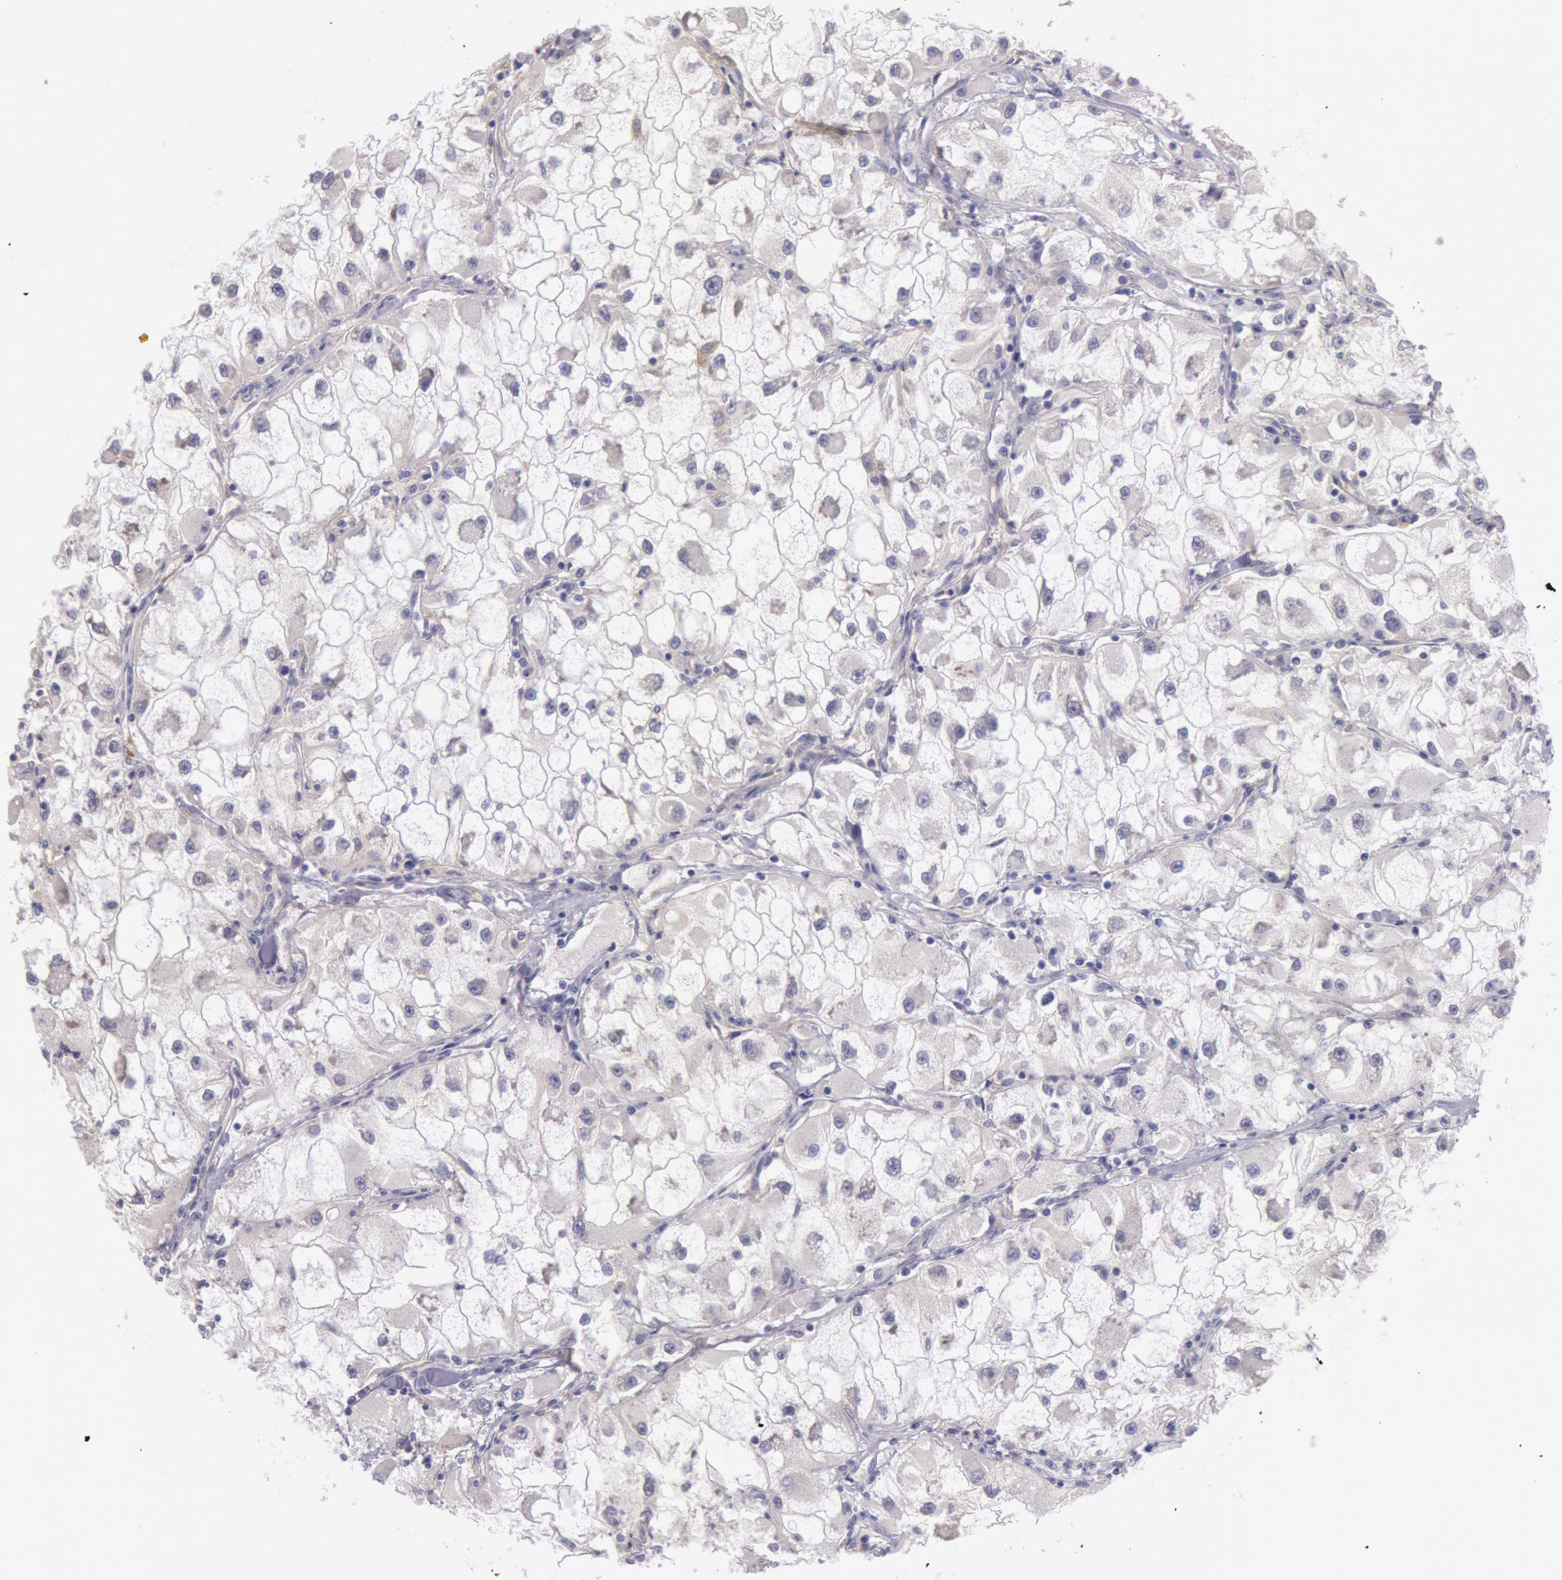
{"staining": {"intensity": "negative", "quantity": "none", "location": "none"}, "tissue": "renal cancer", "cell_type": "Tumor cells", "image_type": "cancer", "snomed": [{"axis": "morphology", "description": "Adenocarcinoma, NOS"}, {"axis": "topography", "description": "Kidney"}], "caption": "This is an IHC histopathology image of renal adenocarcinoma. There is no positivity in tumor cells.", "gene": "MYO5A", "patient": {"sex": "female", "age": 73}}